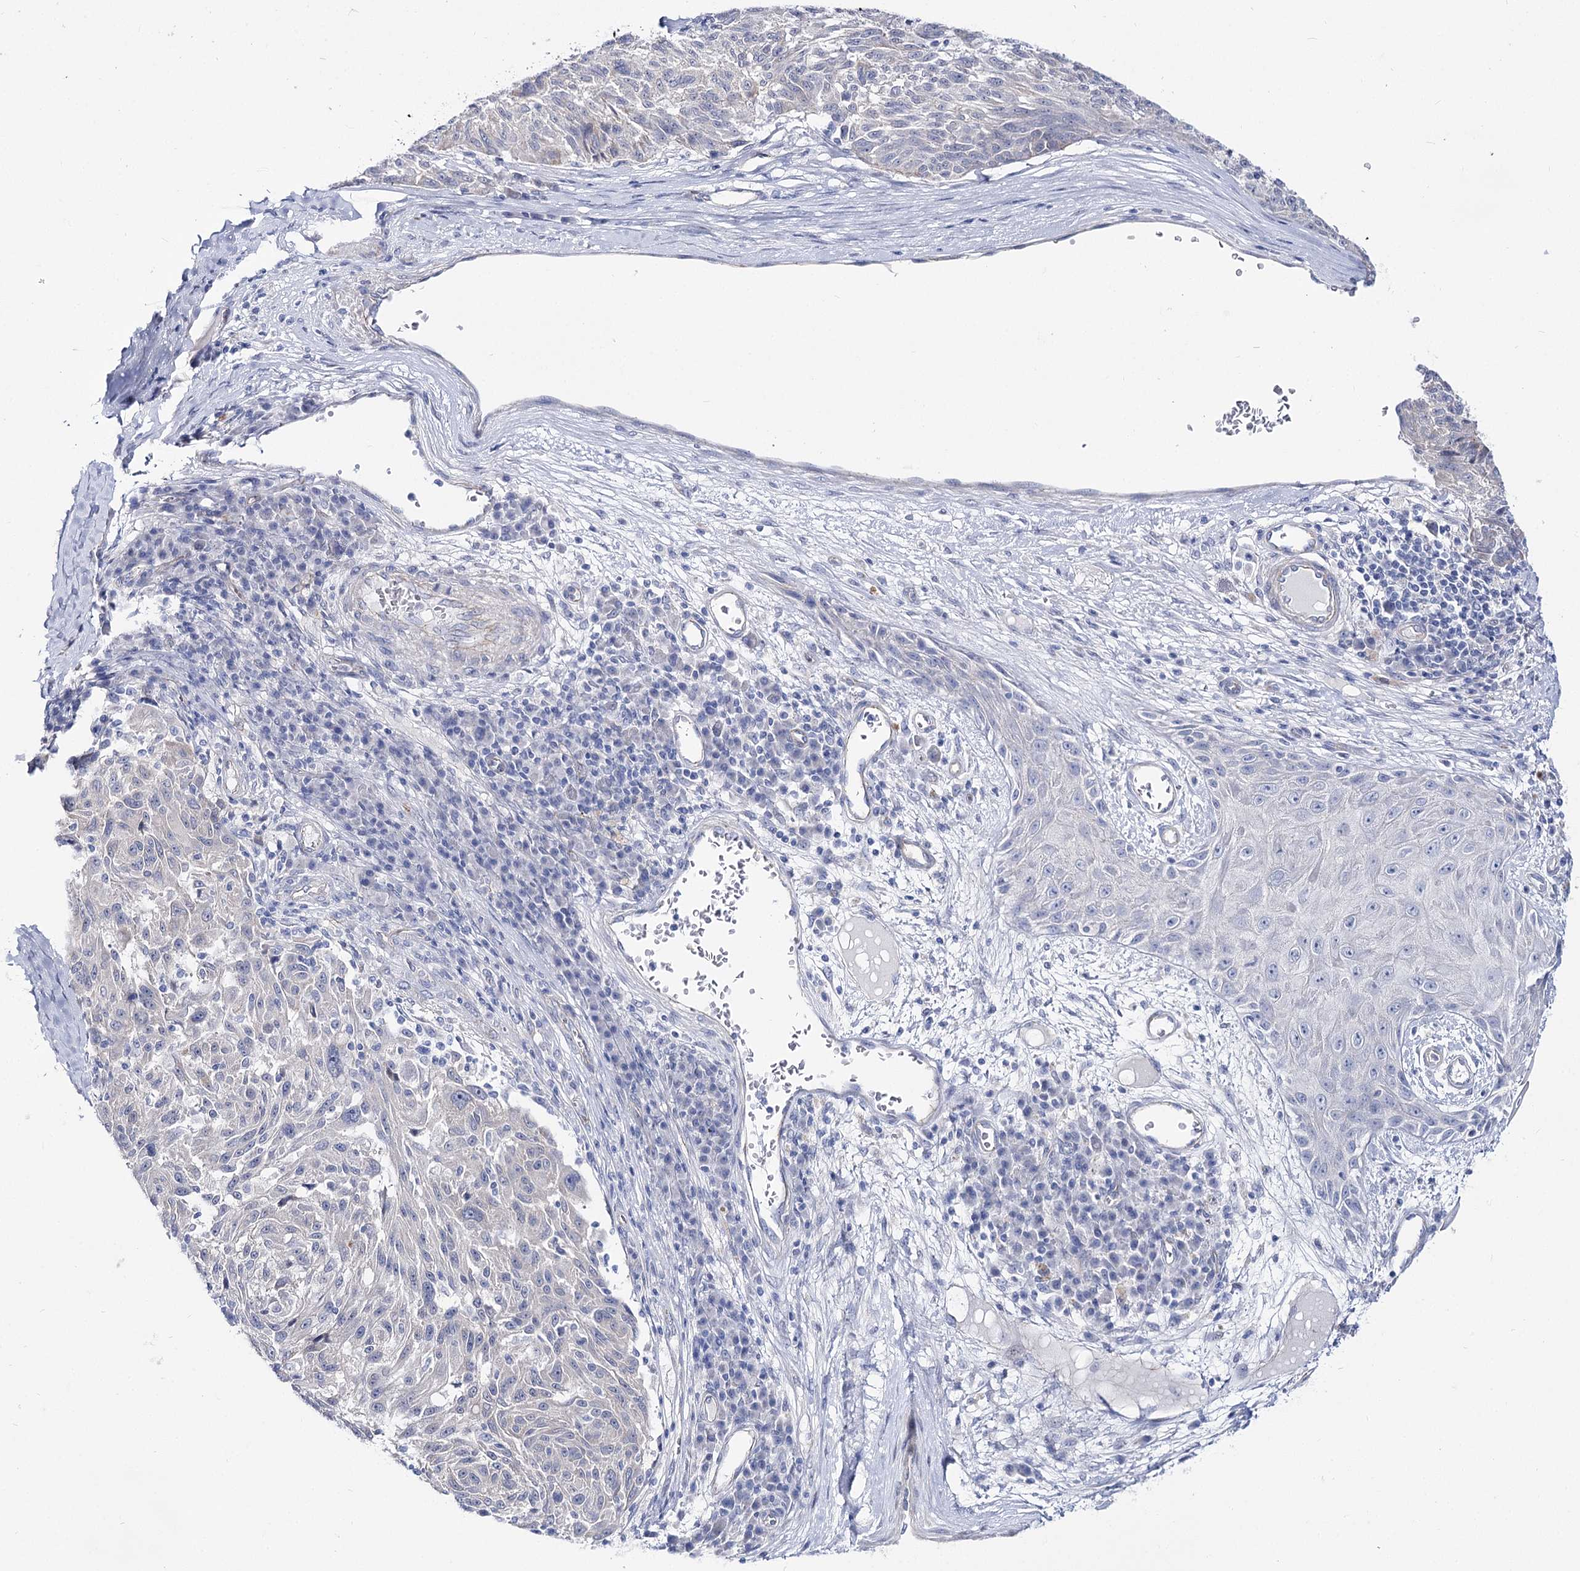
{"staining": {"intensity": "negative", "quantity": "none", "location": "none"}, "tissue": "melanoma", "cell_type": "Tumor cells", "image_type": "cancer", "snomed": [{"axis": "morphology", "description": "Malignant melanoma, NOS"}, {"axis": "topography", "description": "Skin"}], "caption": "High magnification brightfield microscopy of melanoma stained with DAB (brown) and counterstained with hematoxylin (blue): tumor cells show no significant expression.", "gene": "NRAP", "patient": {"sex": "male", "age": 53}}